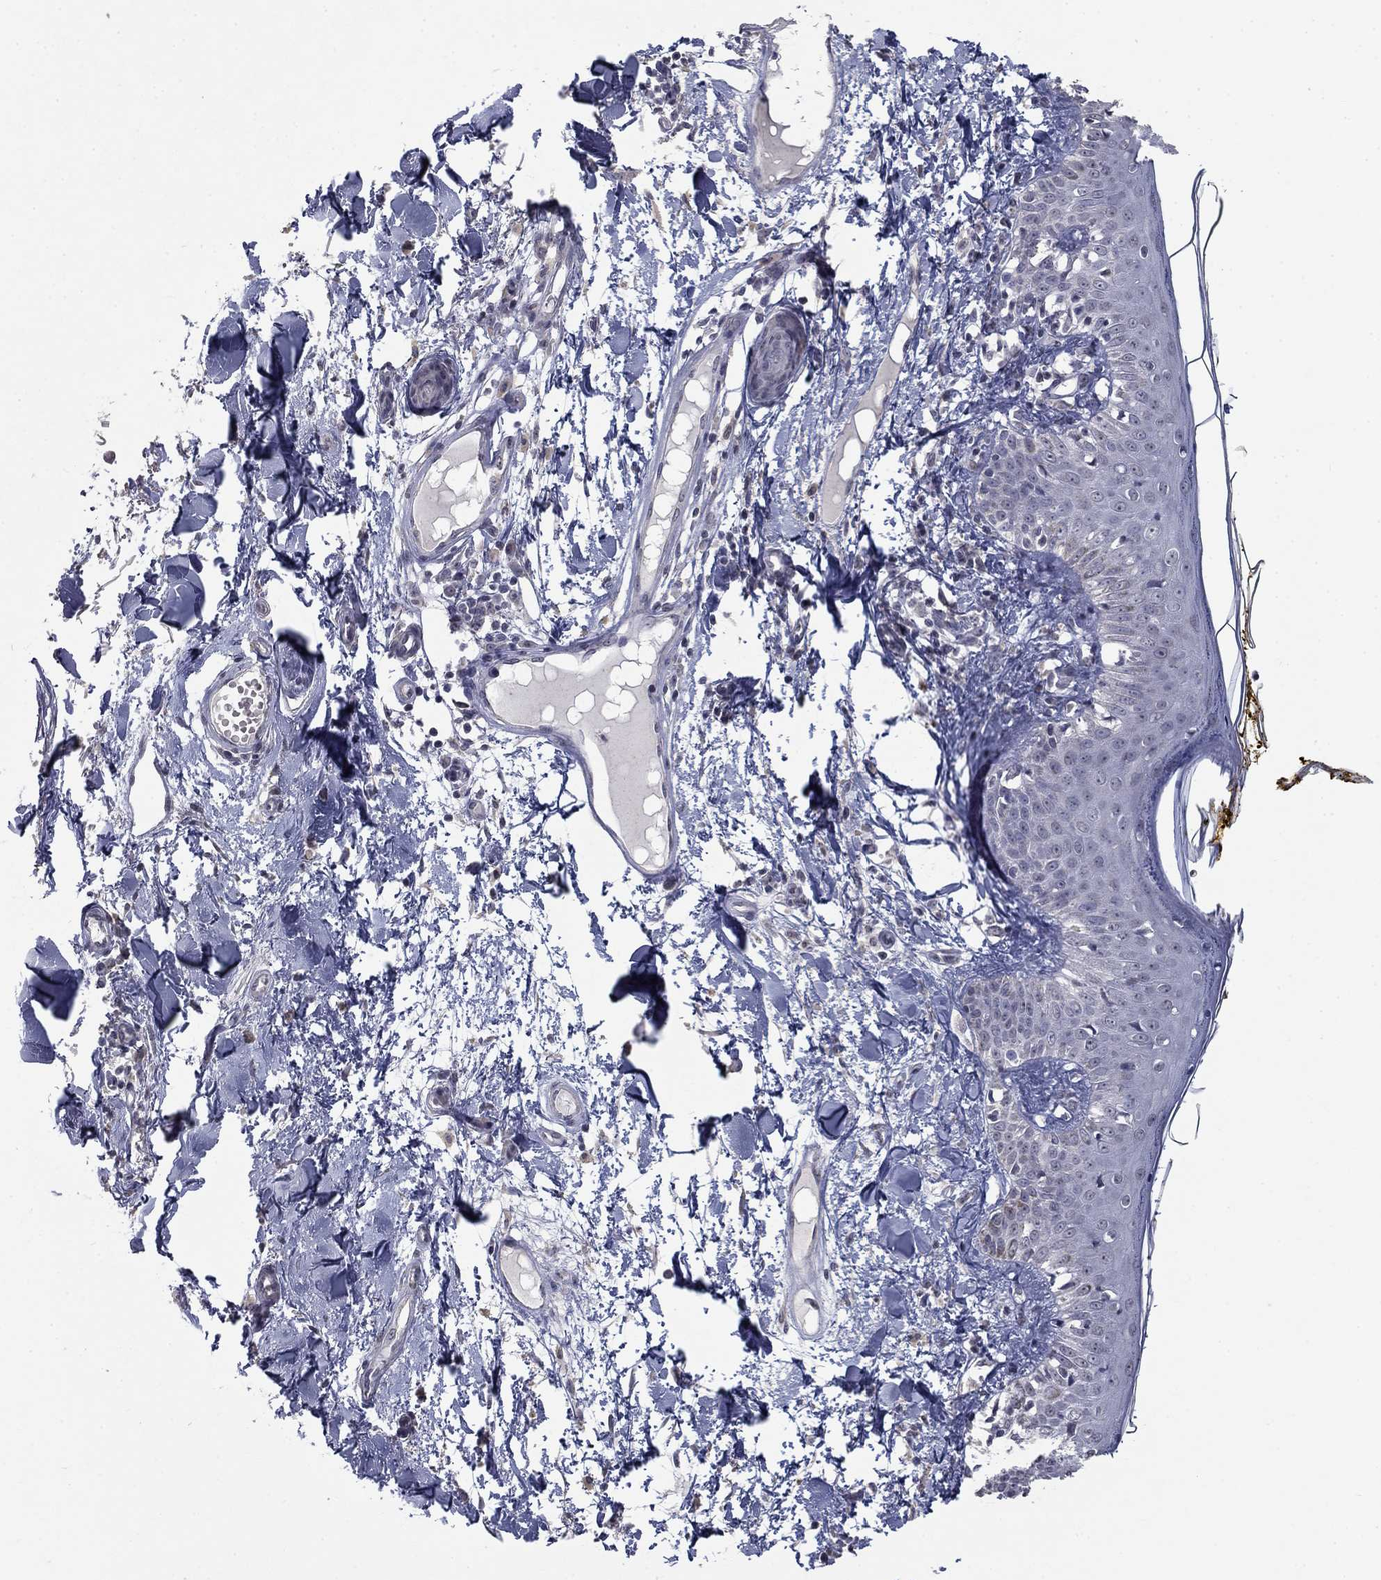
{"staining": {"intensity": "negative", "quantity": "none", "location": "none"}, "tissue": "skin", "cell_type": "Fibroblasts", "image_type": "normal", "snomed": [{"axis": "morphology", "description": "Normal tissue, NOS"}, {"axis": "topography", "description": "Skin"}], "caption": "There is no significant expression in fibroblasts of skin. (Brightfield microscopy of DAB immunohistochemistry at high magnification).", "gene": "SPATA33", "patient": {"sex": "male", "age": 76}}